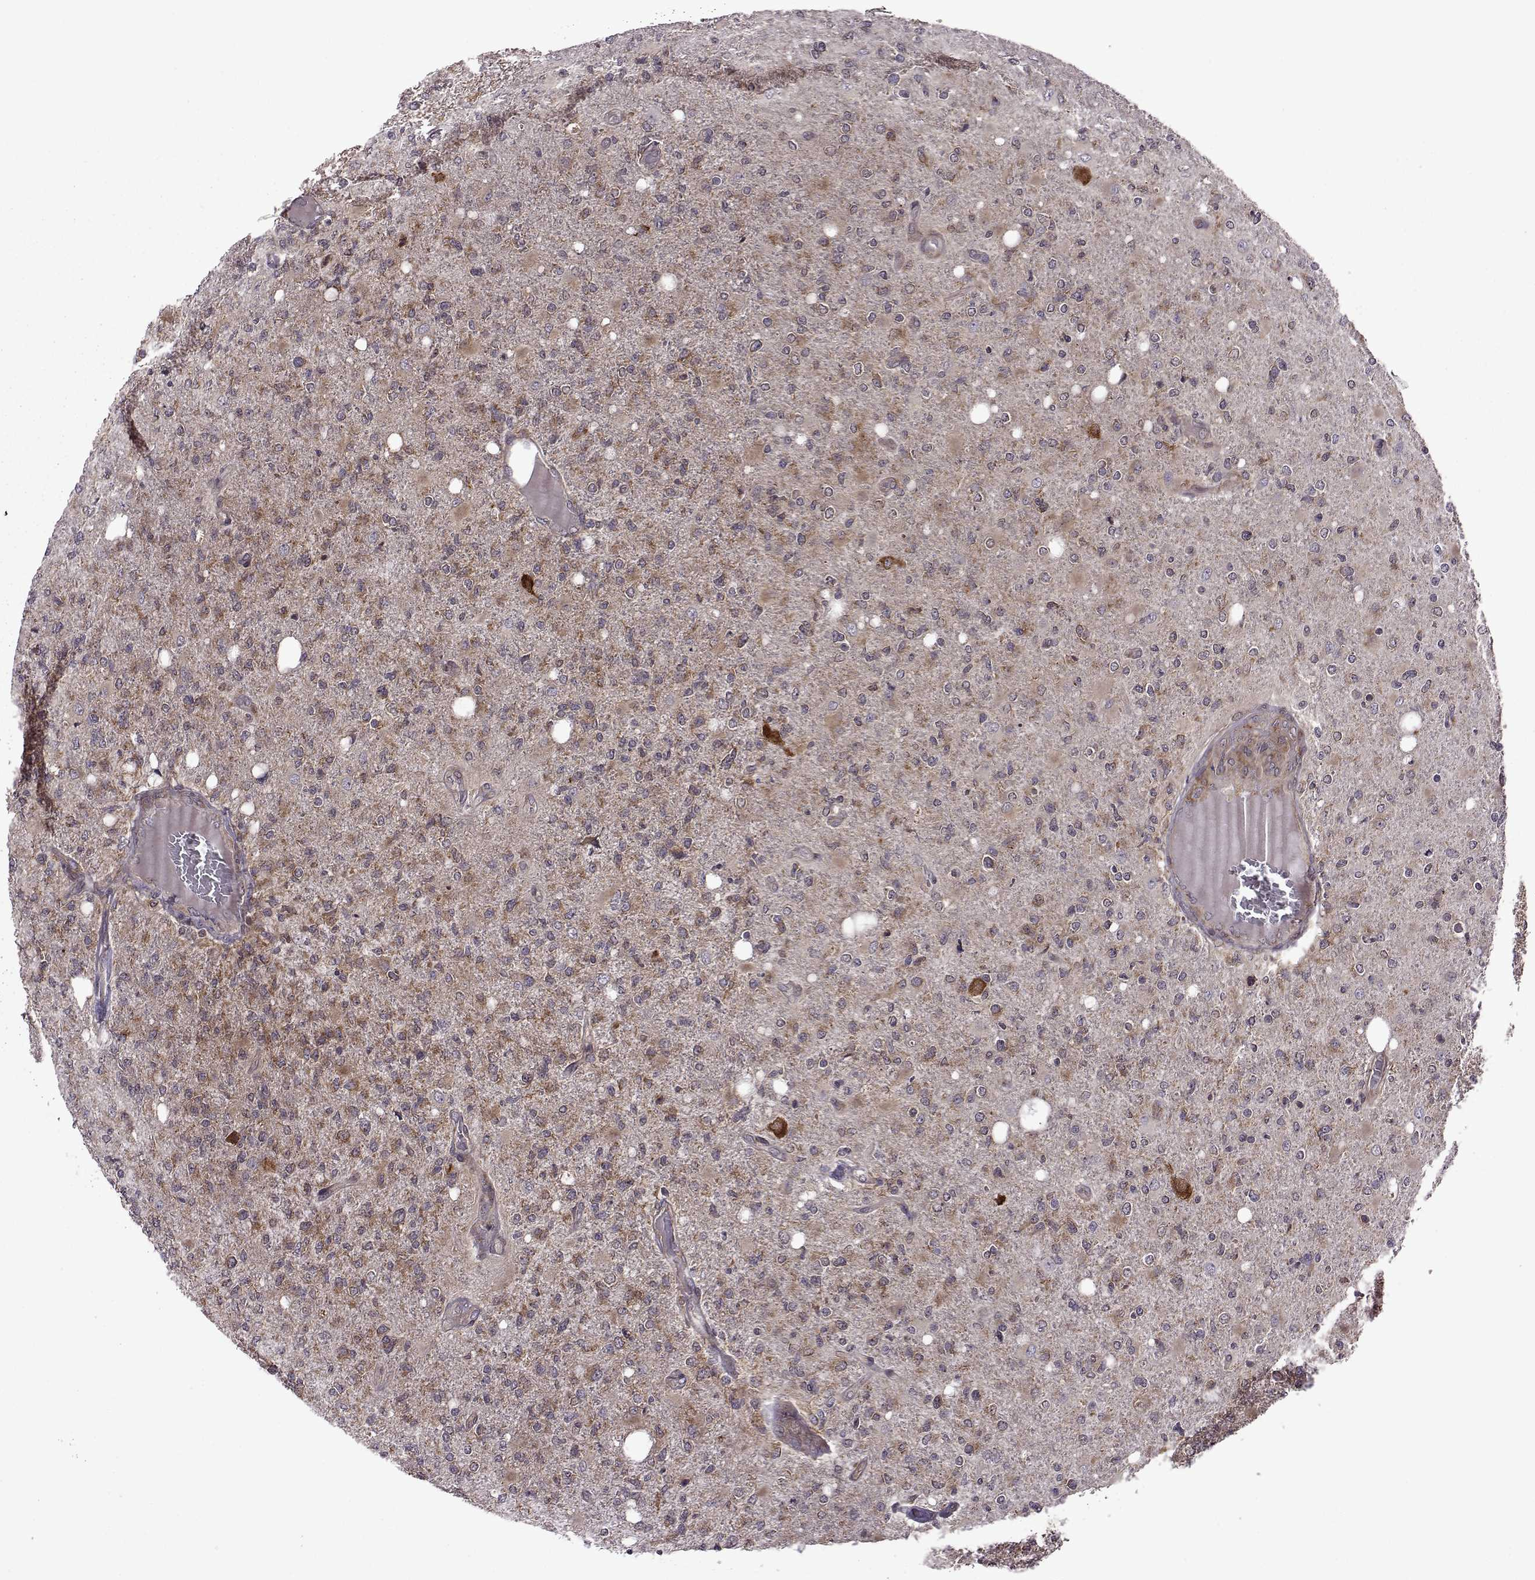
{"staining": {"intensity": "moderate", "quantity": ">75%", "location": "cytoplasmic/membranous"}, "tissue": "glioma", "cell_type": "Tumor cells", "image_type": "cancer", "snomed": [{"axis": "morphology", "description": "Glioma, malignant, High grade"}, {"axis": "topography", "description": "Cerebral cortex"}], "caption": "Human high-grade glioma (malignant) stained for a protein (brown) exhibits moderate cytoplasmic/membranous positive expression in approximately >75% of tumor cells.", "gene": "URI1", "patient": {"sex": "male", "age": 70}}